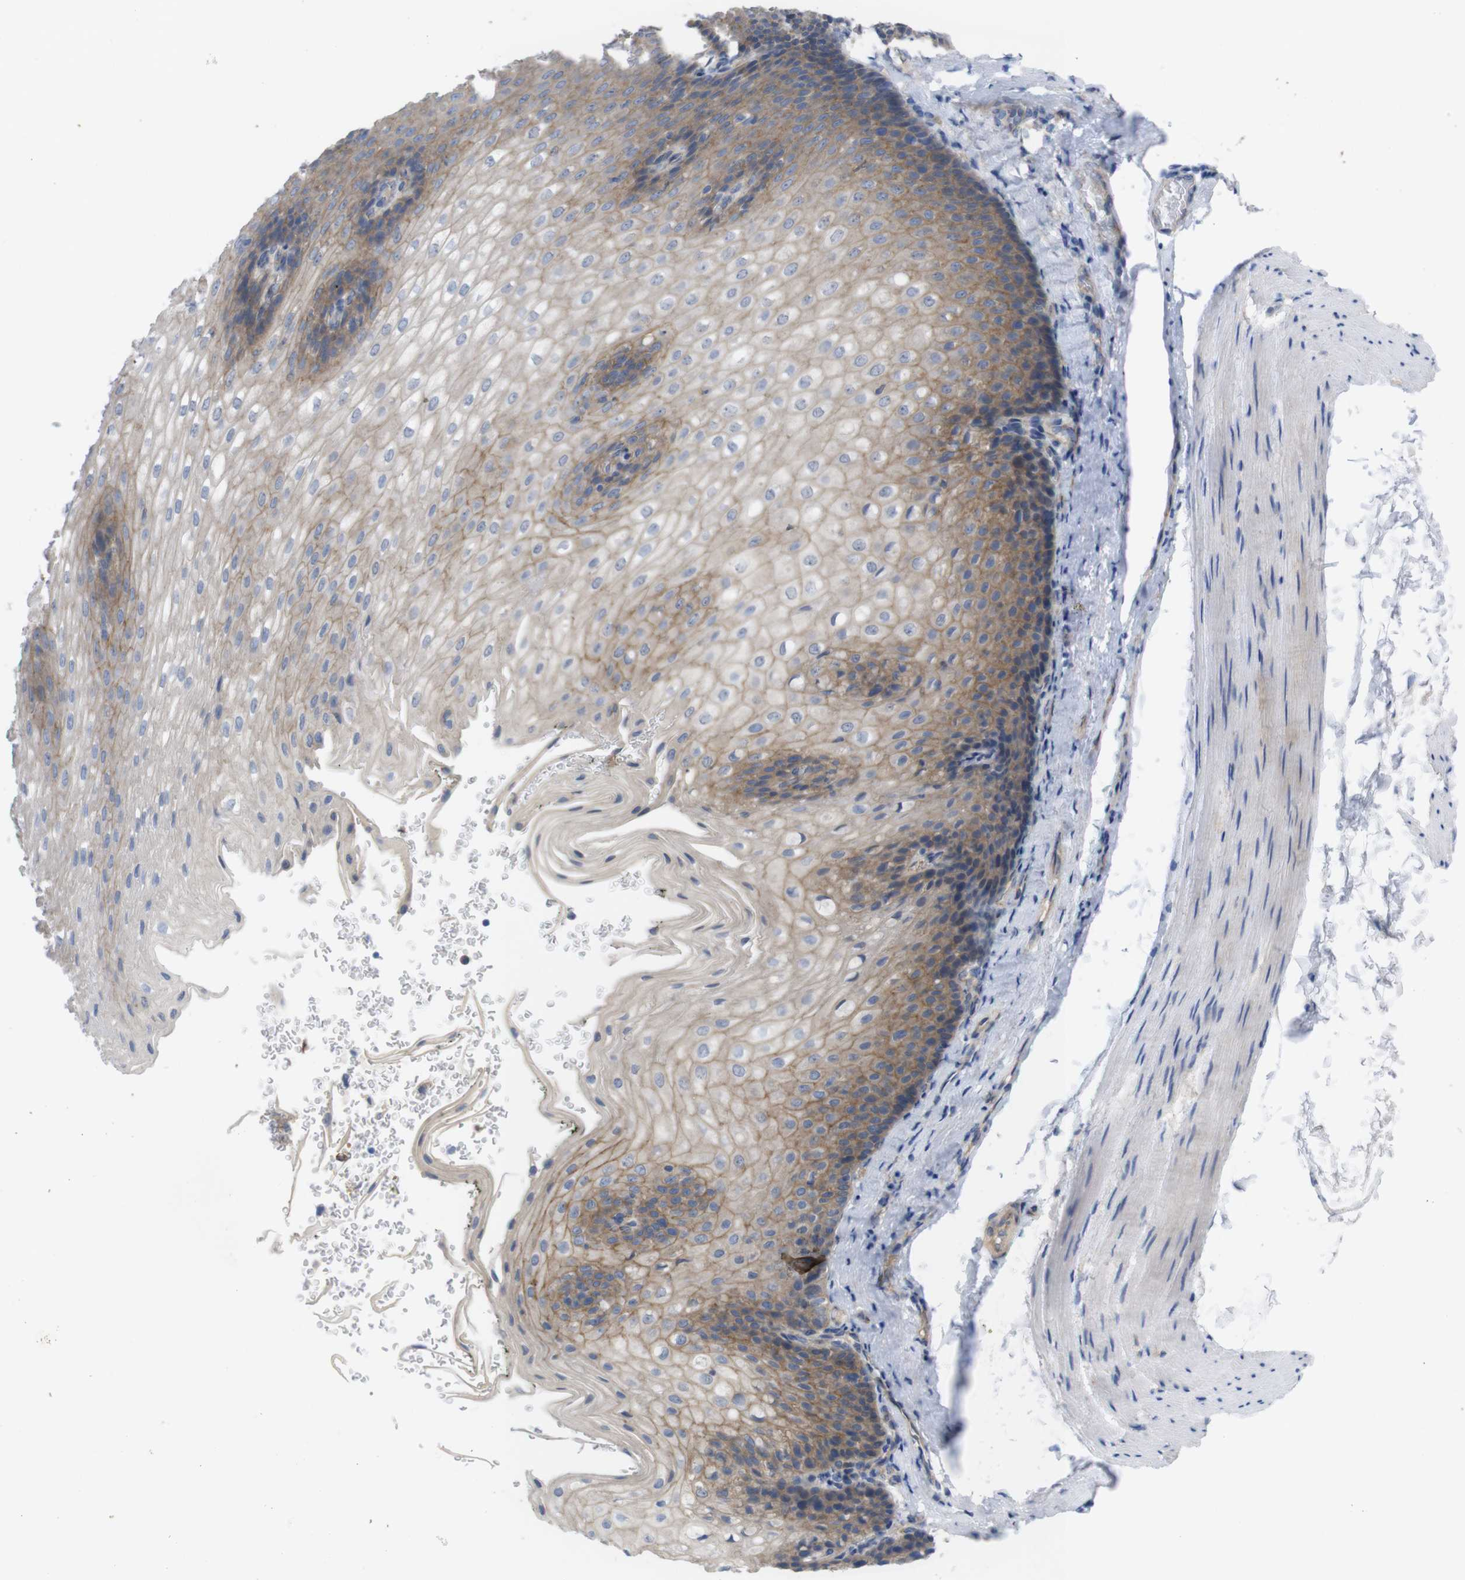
{"staining": {"intensity": "moderate", "quantity": "25%-75%", "location": "cytoplasmic/membranous"}, "tissue": "esophagus", "cell_type": "Squamous epithelial cells", "image_type": "normal", "snomed": [{"axis": "morphology", "description": "Normal tissue, NOS"}, {"axis": "topography", "description": "Esophagus"}], "caption": "Benign esophagus exhibits moderate cytoplasmic/membranous staining in about 25%-75% of squamous epithelial cells, visualized by immunohistochemistry. (Brightfield microscopy of DAB IHC at high magnification).", "gene": "KIDINS220", "patient": {"sex": "male", "age": 48}}